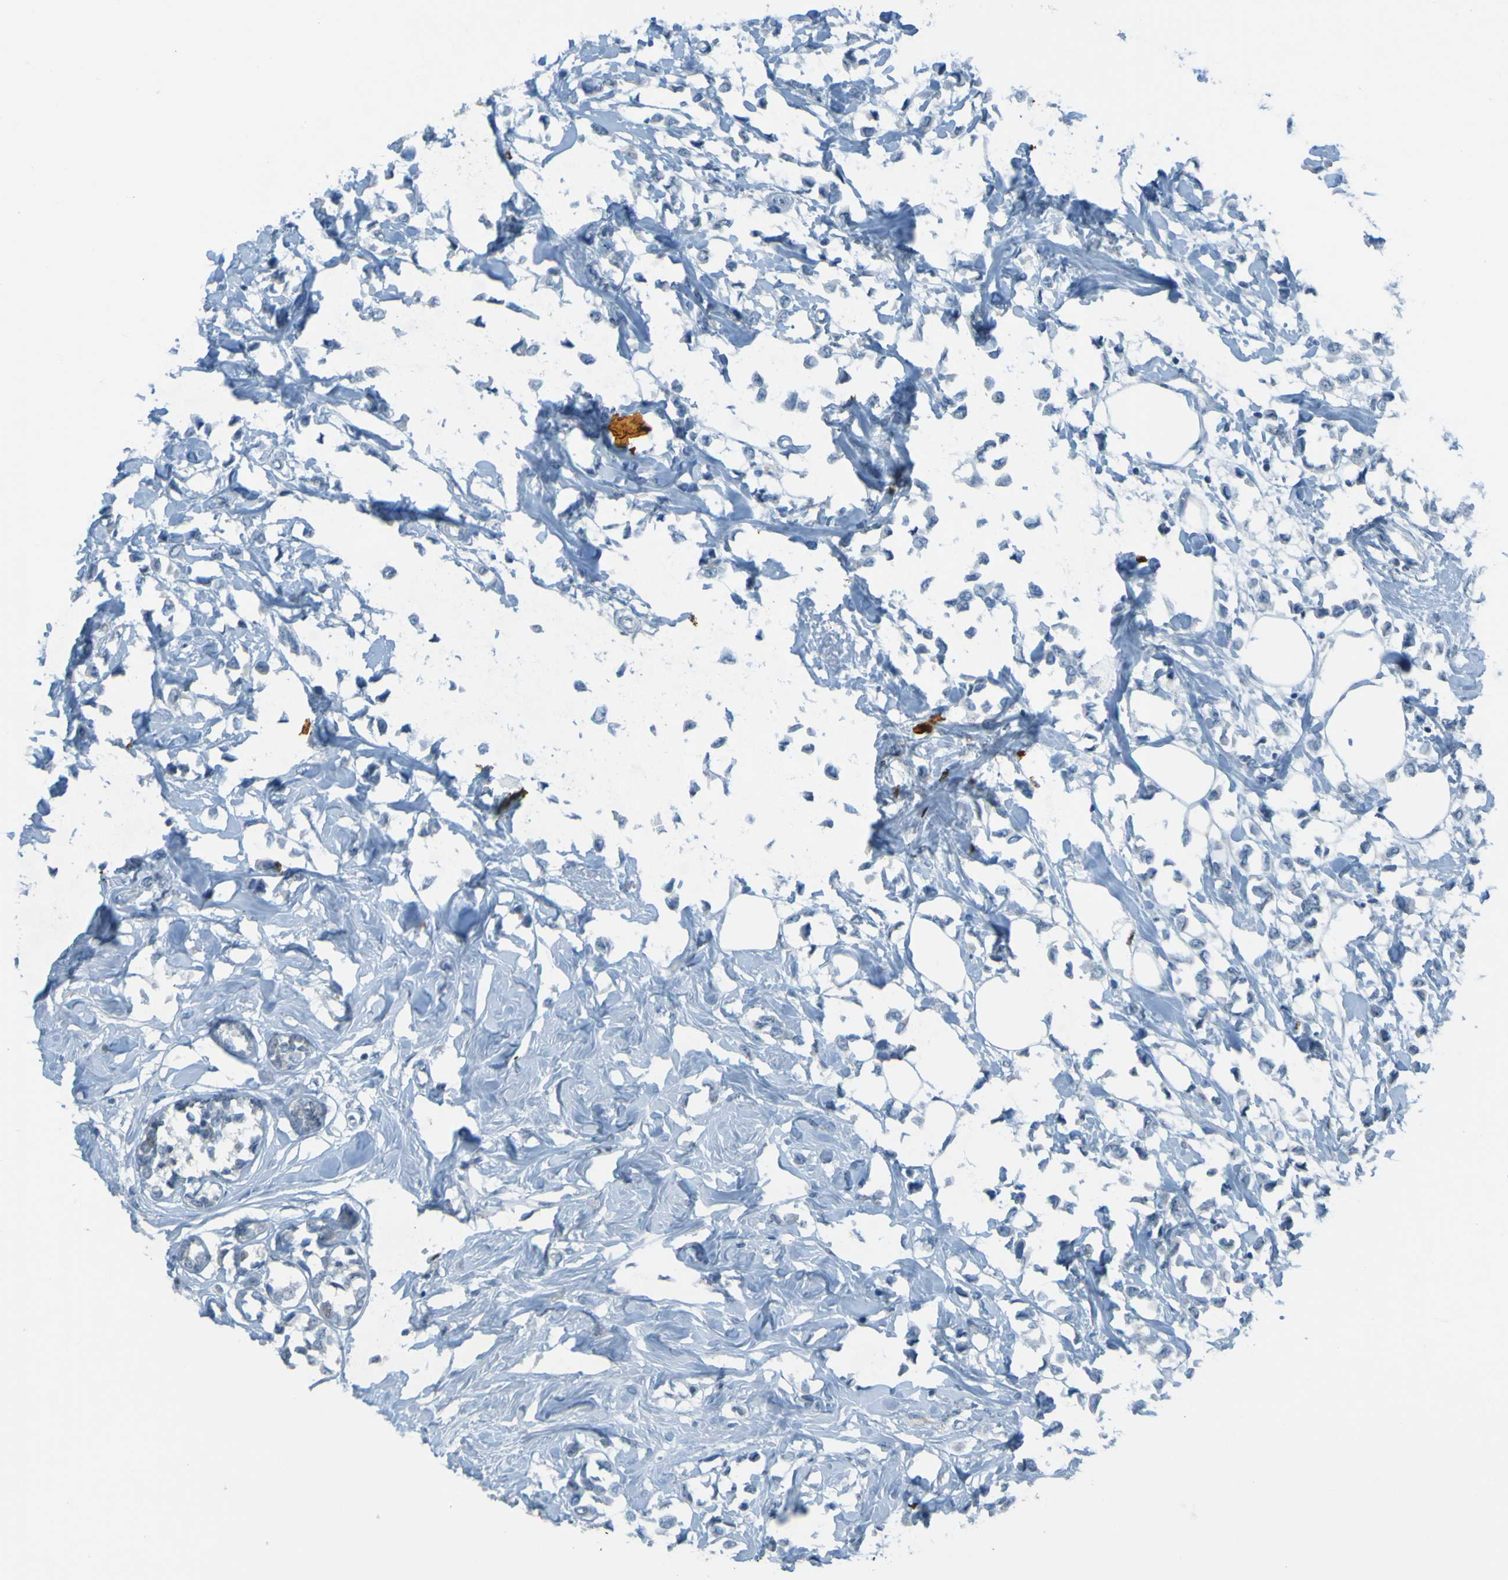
{"staining": {"intensity": "negative", "quantity": "none", "location": "none"}, "tissue": "breast cancer", "cell_type": "Tumor cells", "image_type": "cancer", "snomed": [{"axis": "morphology", "description": "Lobular carcinoma"}, {"axis": "topography", "description": "Breast"}], "caption": "Image shows no significant protein staining in tumor cells of lobular carcinoma (breast).", "gene": "USP36", "patient": {"sex": "female", "age": 51}}